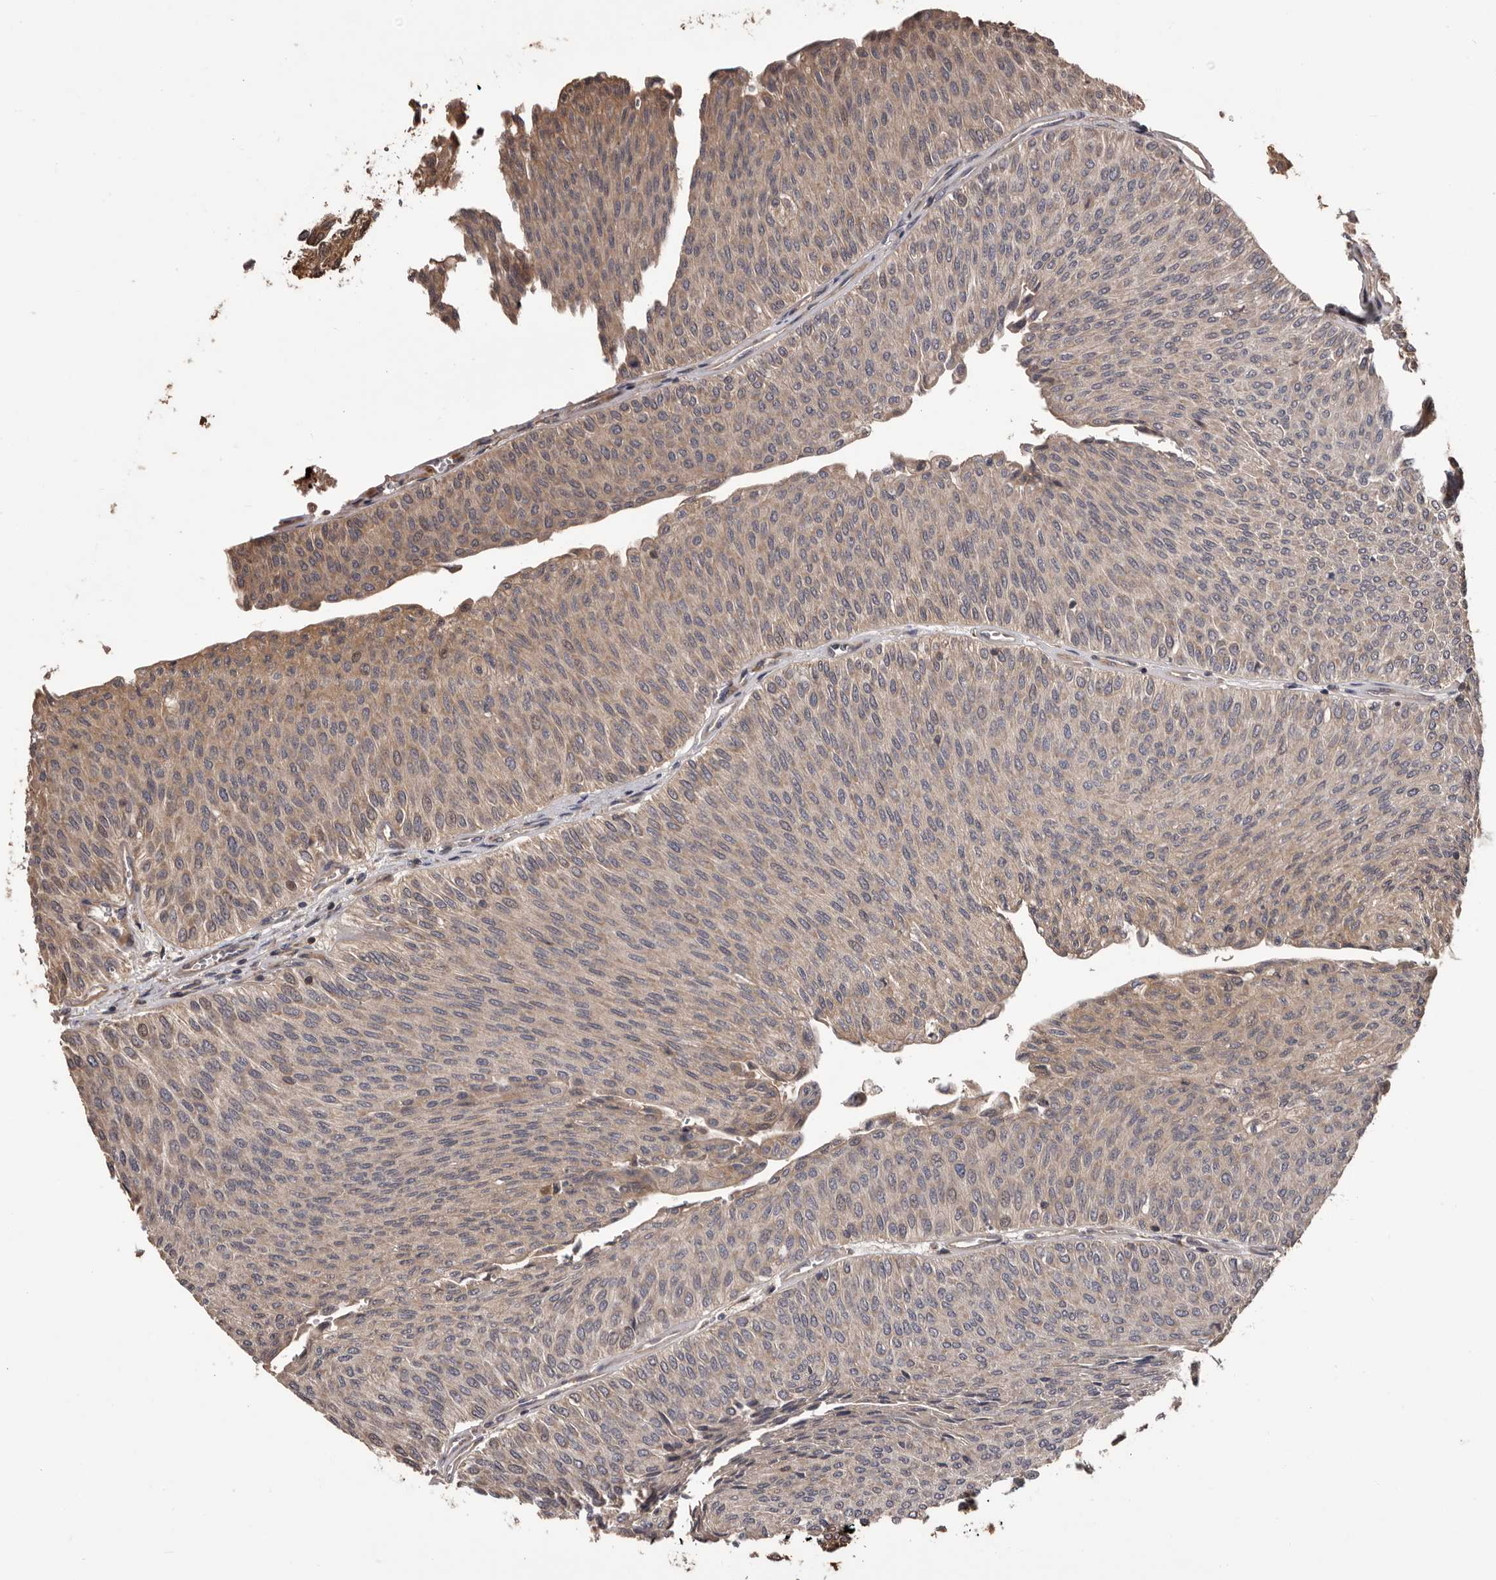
{"staining": {"intensity": "weak", "quantity": ">75%", "location": "cytoplasmic/membranous"}, "tissue": "urothelial cancer", "cell_type": "Tumor cells", "image_type": "cancer", "snomed": [{"axis": "morphology", "description": "Urothelial carcinoma, Low grade"}, {"axis": "topography", "description": "Urinary bladder"}], "caption": "Protein analysis of low-grade urothelial carcinoma tissue shows weak cytoplasmic/membranous staining in approximately >75% of tumor cells.", "gene": "ADAMTS2", "patient": {"sex": "male", "age": 78}}